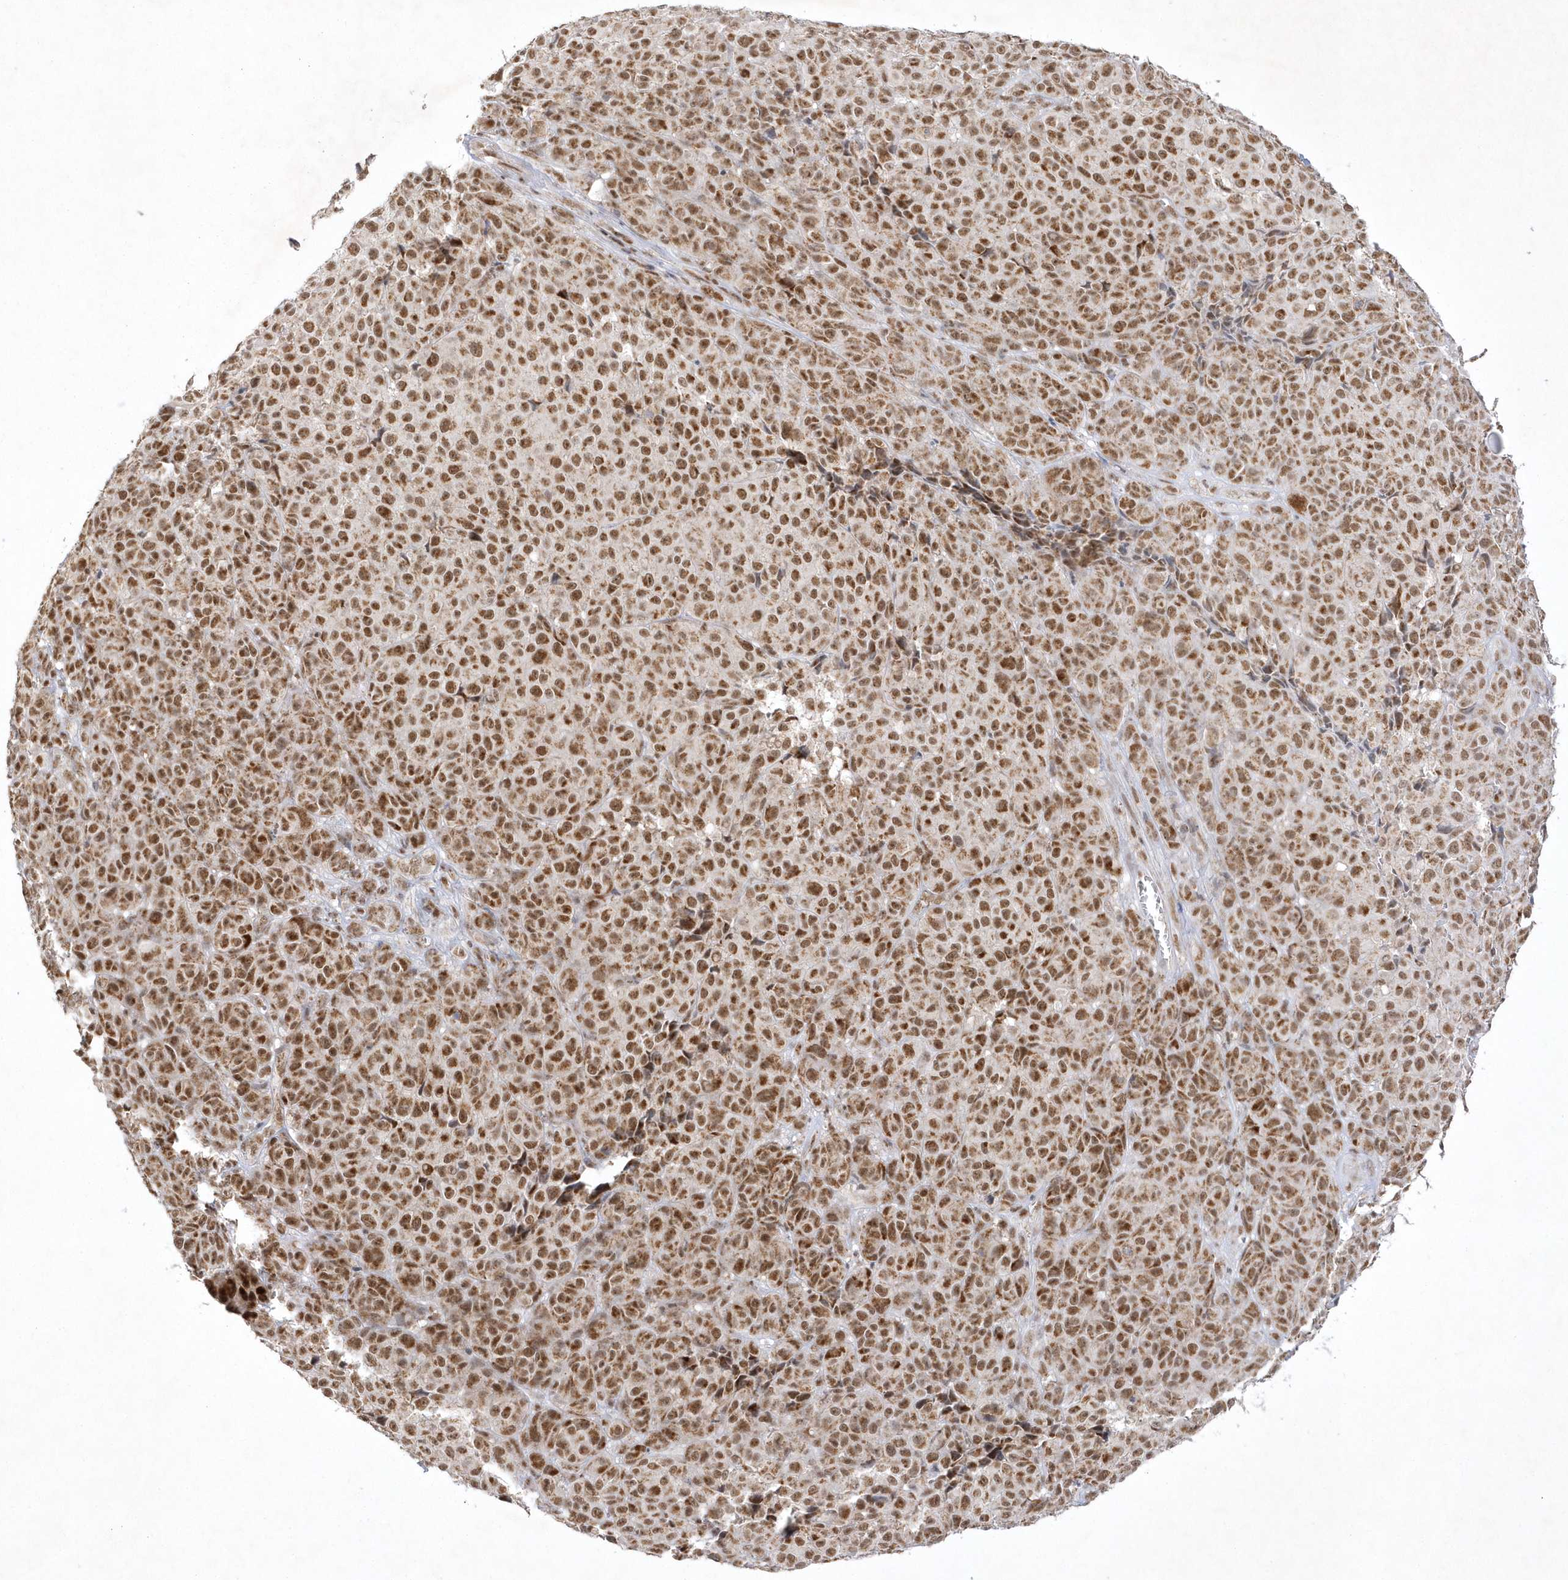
{"staining": {"intensity": "strong", "quantity": ">75%", "location": "nuclear"}, "tissue": "melanoma", "cell_type": "Tumor cells", "image_type": "cancer", "snomed": [{"axis": "morphology", "description": "Malignant melanoma, NOS"}, {"axis": "topography", "description": "Skin"}], "caption": "This is a photomicrograph of immunohistochemistry (IHC) staining of melanoma, which shows strong staining in the nuclear of tumor cells.", "gene": "CPSF3", "patient": {"sex": "male", "age": 73}}